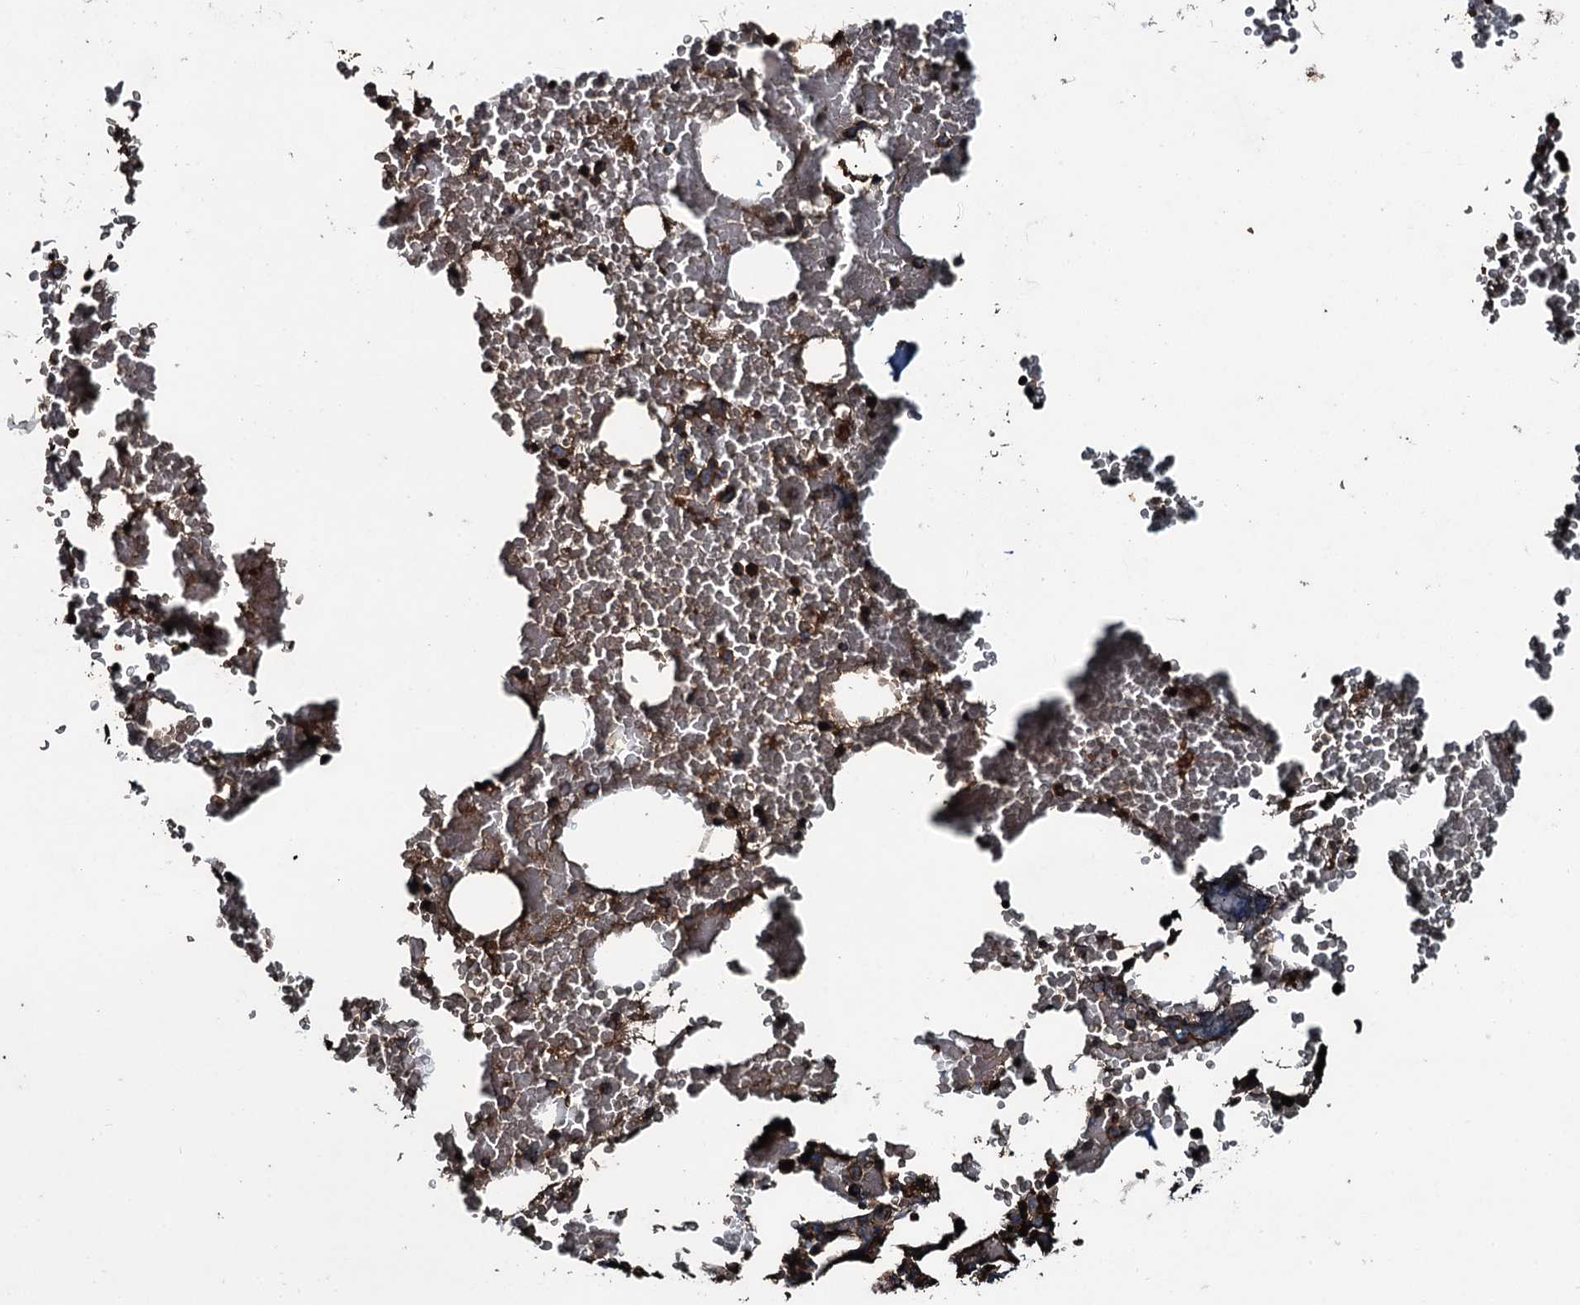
{"staining": {"intensity": "strong", "quantity": ">75%", "location": "cytoplasmic/membranous"}, "tissue": "bone marrow", "cell_type": "Hematopoietic cells", "image_type": "normal", "snomed": [{"axis": "morphology", "description": "Normal tissue, NOS"}, {"axis": "morphology", "description": "Inflammation, NOS"}, {"axis": "topography", "description": "Bone marrow"}], "caption": "This image reveals benign bone marrow stained with immunohistochemistry (IHC) to label a protein in brown. The cytoplasmic/membranous of hematopoietic cells show strong positivity for the protein. Nuclei are counter-stained blue.", "gene": "TRIM7", "patient": {"sex": "female", "age": 78}}